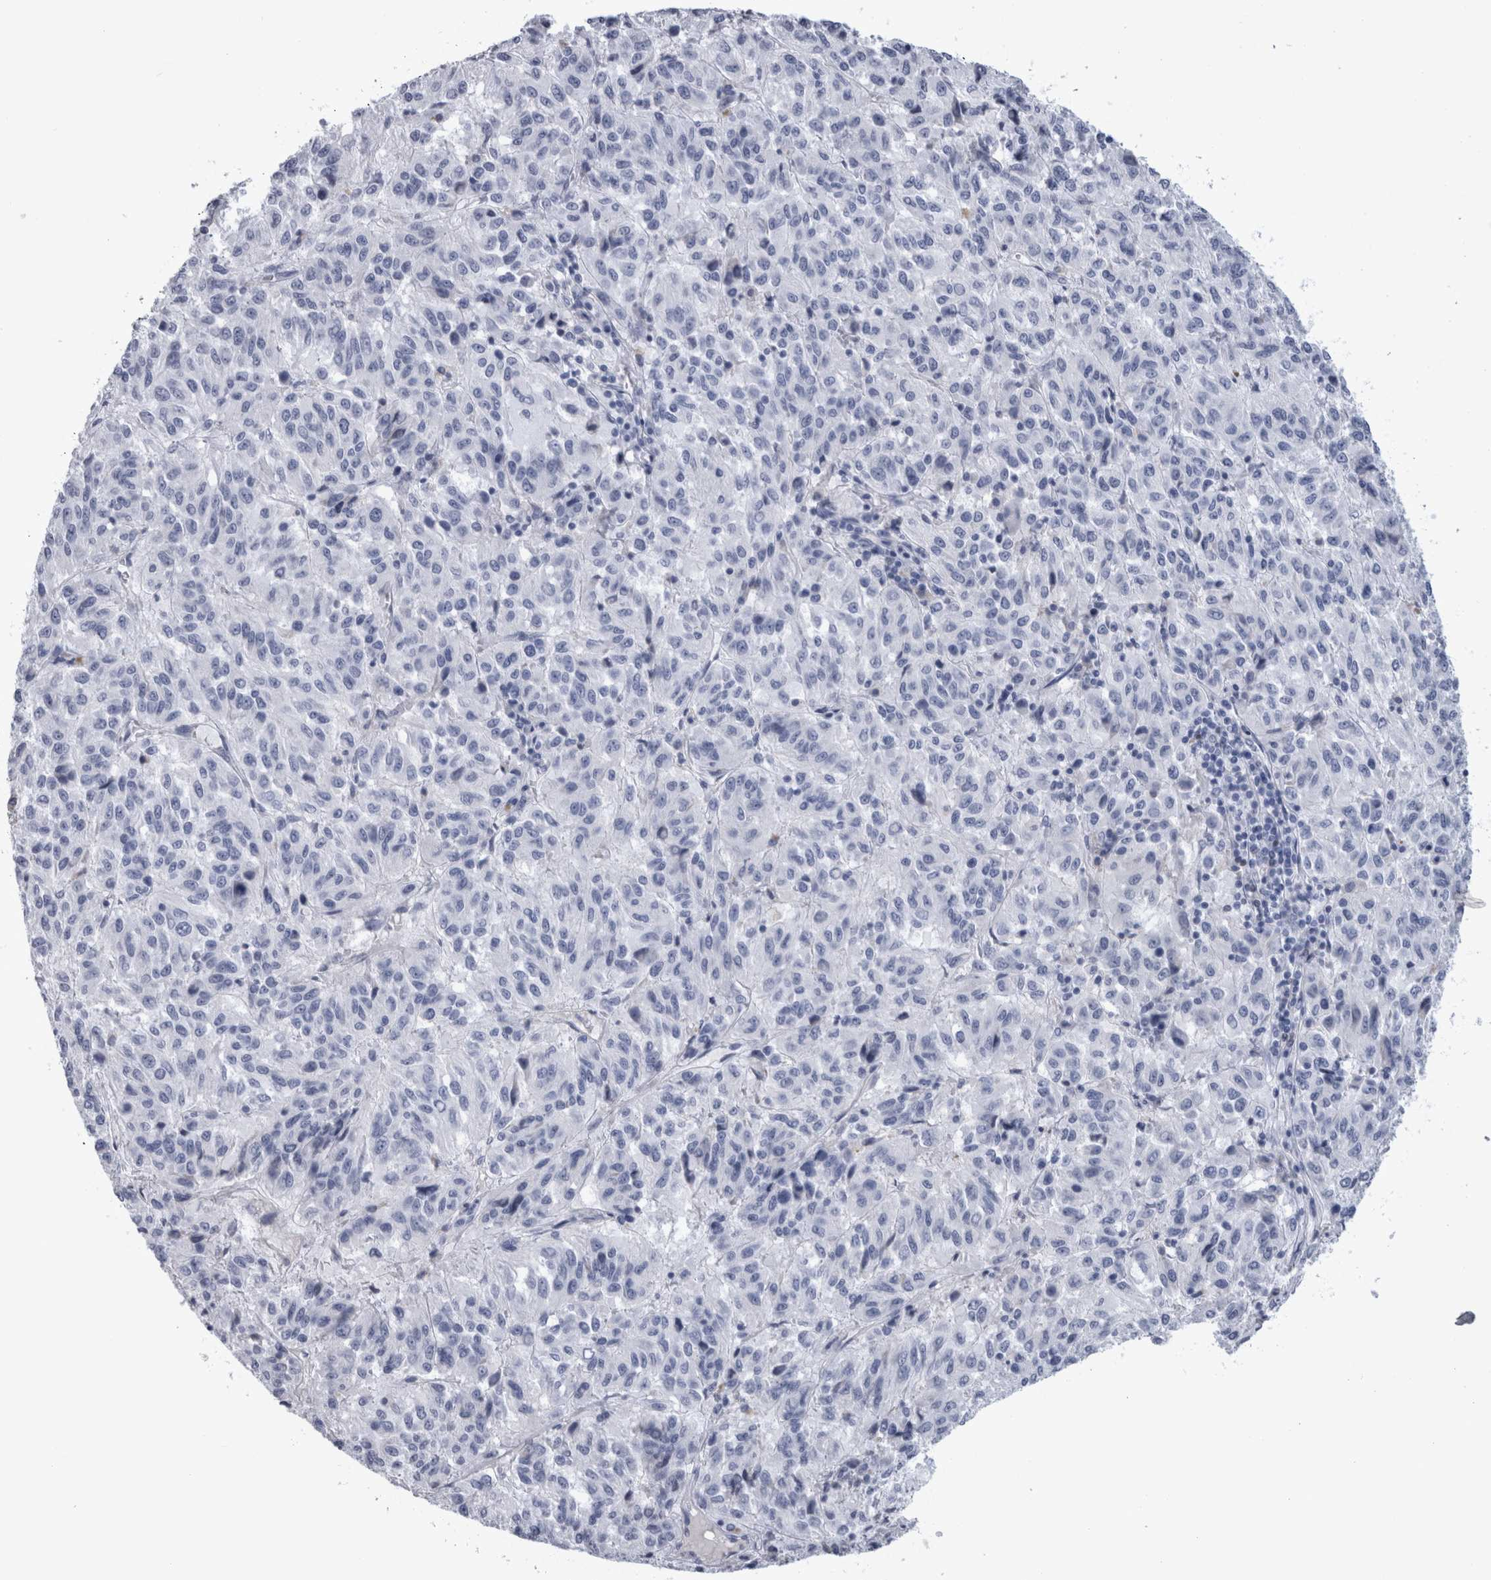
{"staining": {"intensity": "negative", "quantity": "none", "location": "none"}, "tissue": "melanoma", "cell_type": "Tumor cells", "image_type": "cancer", "snomed": [{"axis": "morphology", "description": "Malignant melanoma, Metastatic site"}, {"axis": "topography", "description": "Lung"}], "caption": "There is no significant positivity in tumor cells of melanoma. Nuclei are stained in blue.", "gene": "PAX5", "patient": {"sex": "male", "age": 64}}